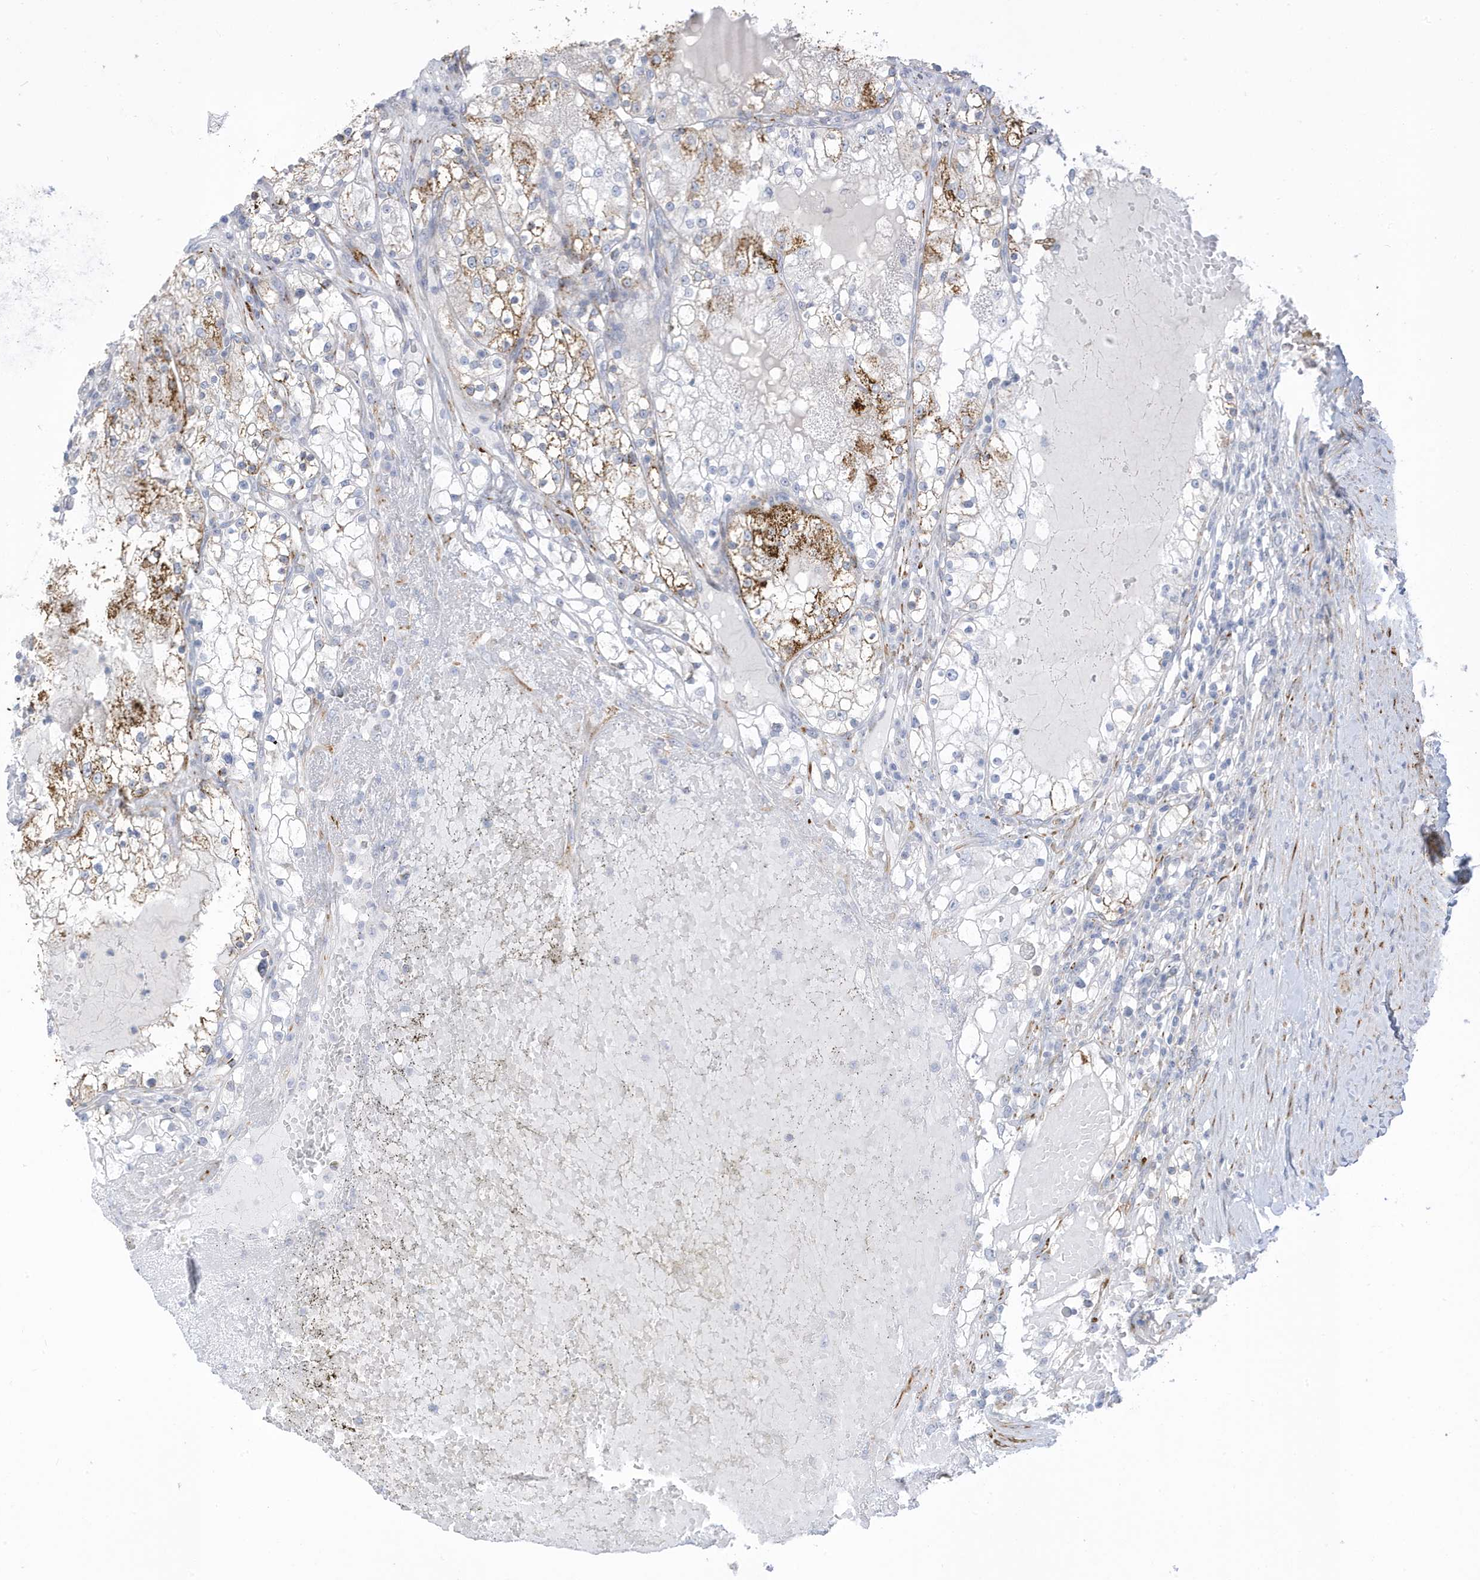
{"staining": {"intensity": "moderate", "quantity": "25%-75%", "location": "cytoplasmic/membranous"}, "tissue": "renal cancer", "cell_type": "Tumor cells", "image_type": "cancer", "snomed": [{"axis": "morphology", "description": "Normal tissue, NOS"}, {"axis": "morphology", "description": "Adenocarcinoma, NOS"}, {"axis": "topography", "description": "Kidney"}], "caption": "DAB immunohistochemical staining of human renal cancer exhibits moderate cytoplasmic/membranous protein staining in about 25%-75% of tumor cells.", "gene": "PERM1", "patient": {"sex": "male", "age": 68}}